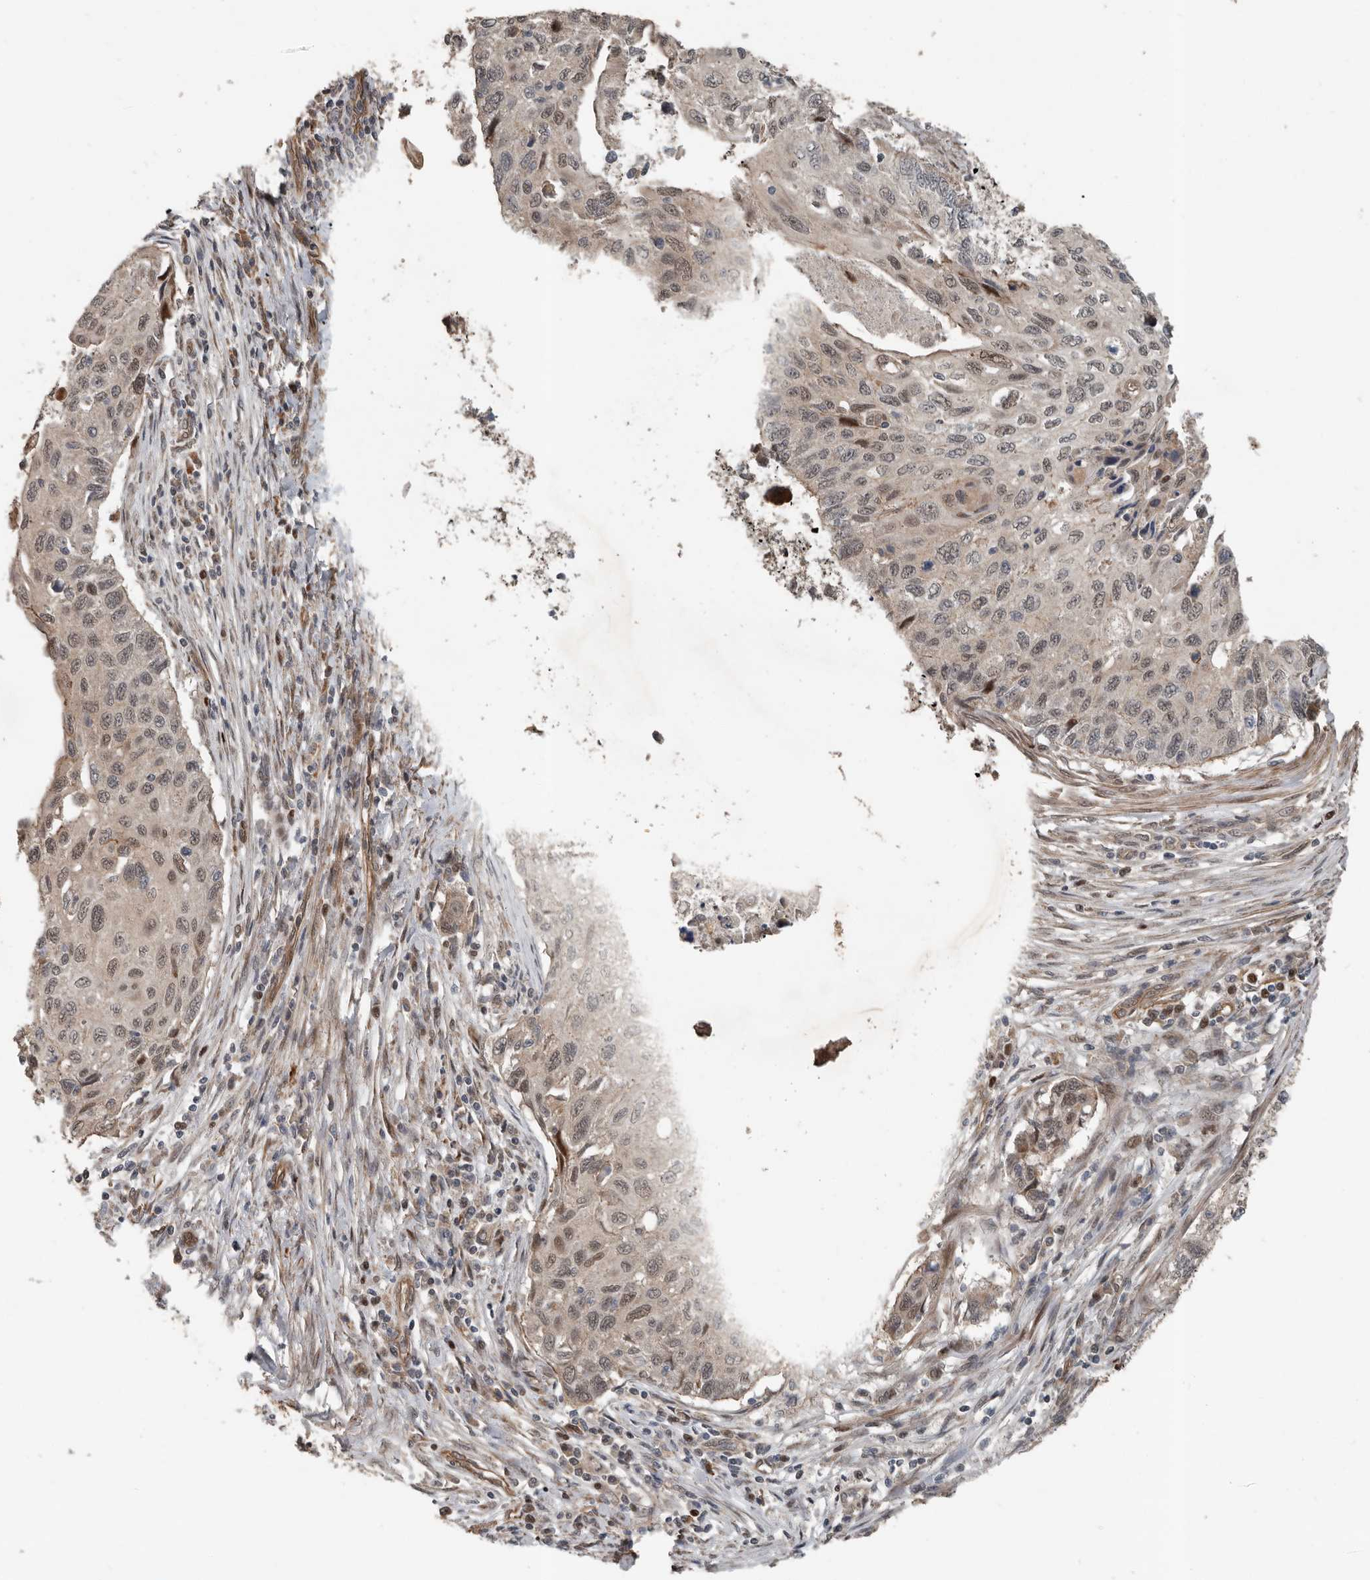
{"staining": {"intensity": "weak", "quantity": ">75%", "location": "nuclear"}, "tissue": "cervical cancer", "cell_type": "Tumor cells", "image_type": "cancer", "snomed": [{"axis": "morphology", "description": "Squamous cell carcinoma, NOS"}, {"axis": "topography", "description": "Cervix"}], "caption": "A high-resolution histopathology image shows immunohistochemistry (IHC) staining of cervical cancer, which displays weak nuclear expression in about >75% of tumor cells.", "gene": "YOD1", "patient": {"sex": "female", "age": 70}}